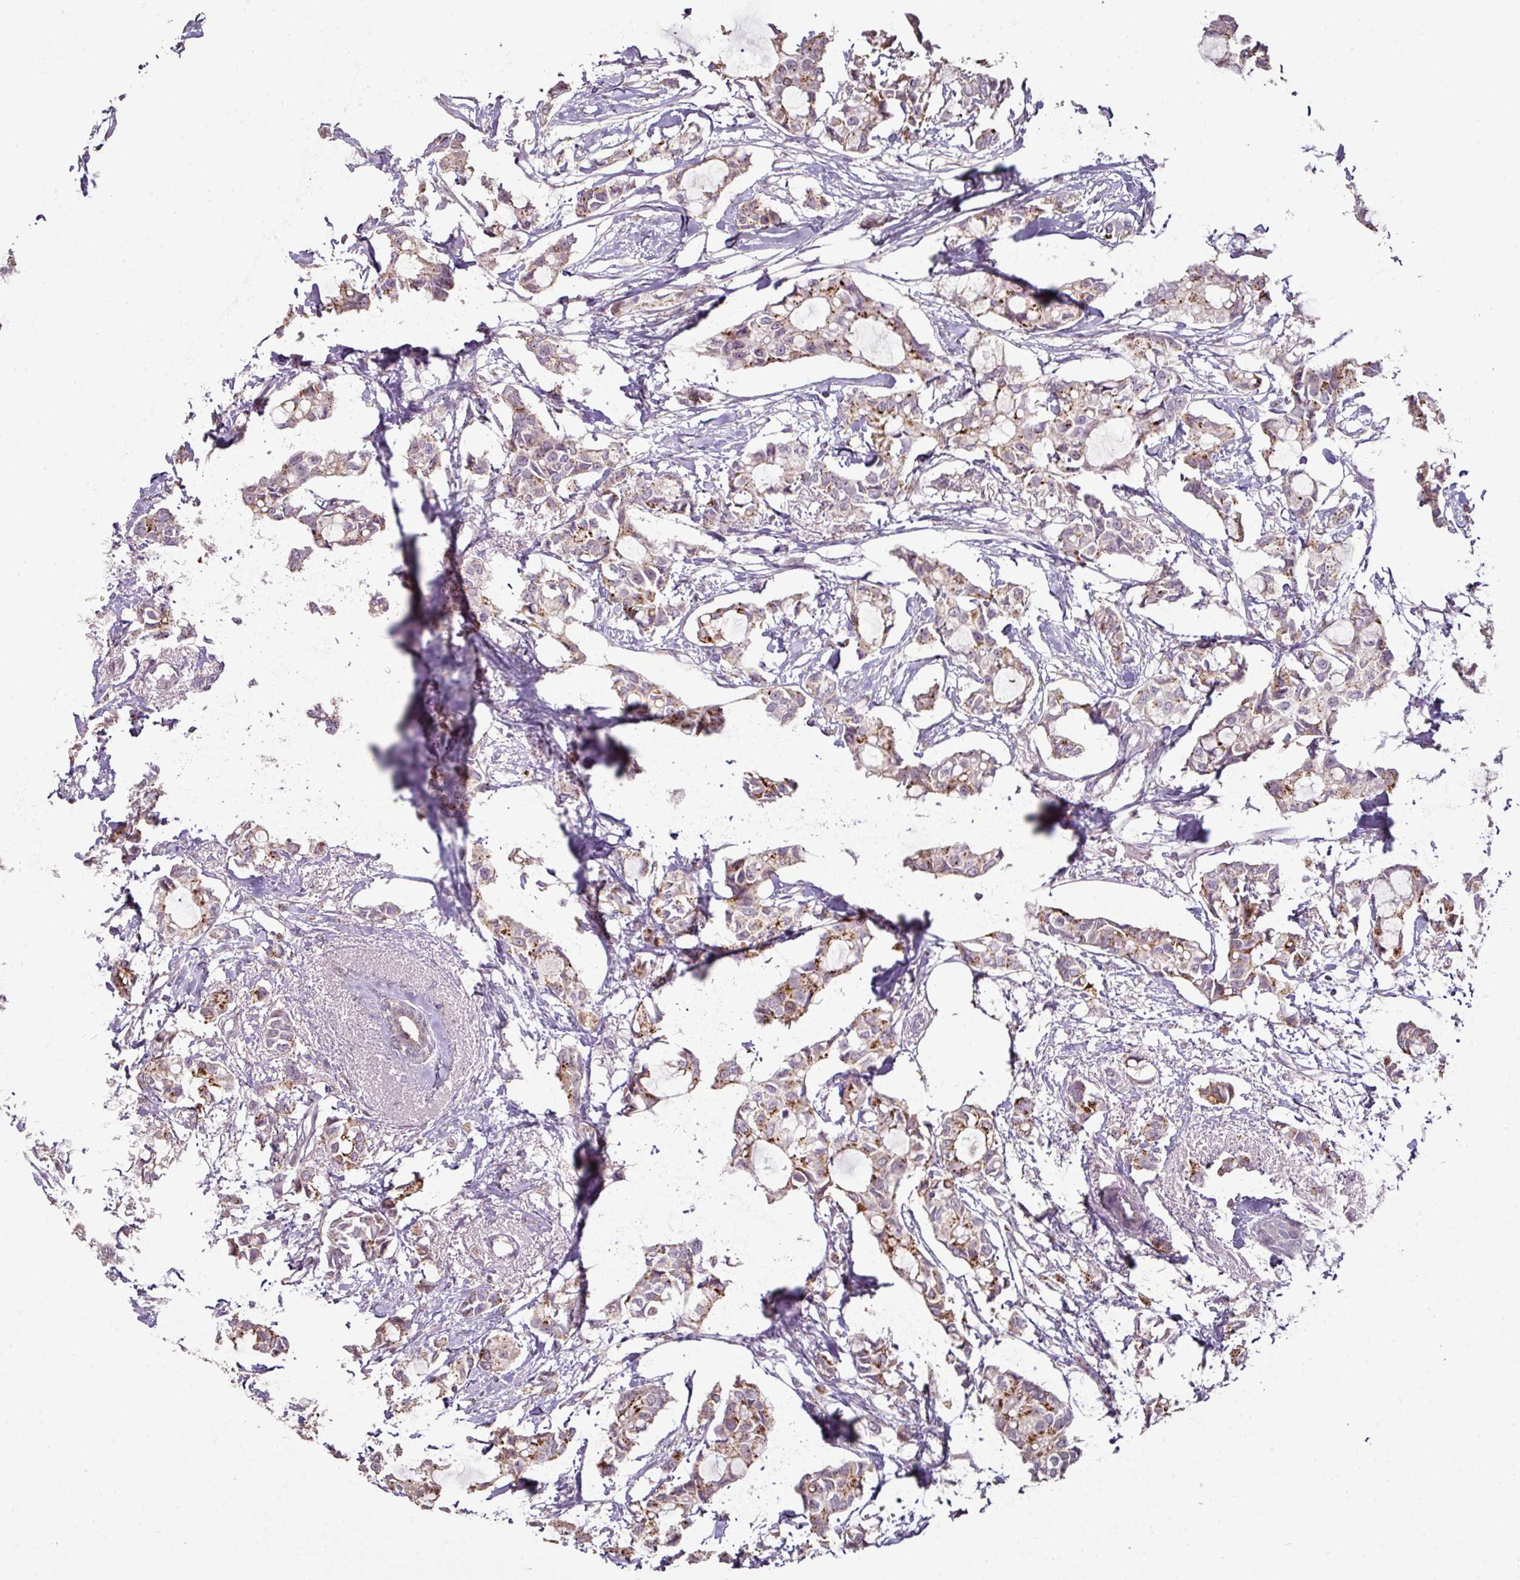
{"staining": {"intensity": "moderate", "quantity": "25%-75%", "location": "cytoplasmic/membranous"}, "tissue": "breast cancer", "cell_type": "Tumor cells", "image_type": "cancer", "snomed": [{"axis": "morphology", "description": "Duct carcinoma"}, {"axis": "topography", "description": "Breast"}], "caption": "Immunohistochemistry micrograph of human intraductal carcinoma (breast) stained for a protein (brown), which displays medium levels of moderate cytoplasmic/membranous positivity in about 25%-75% of tumor cells.", "gene": "CXCR5", "patient": {"sex": "female", "age": 73}}